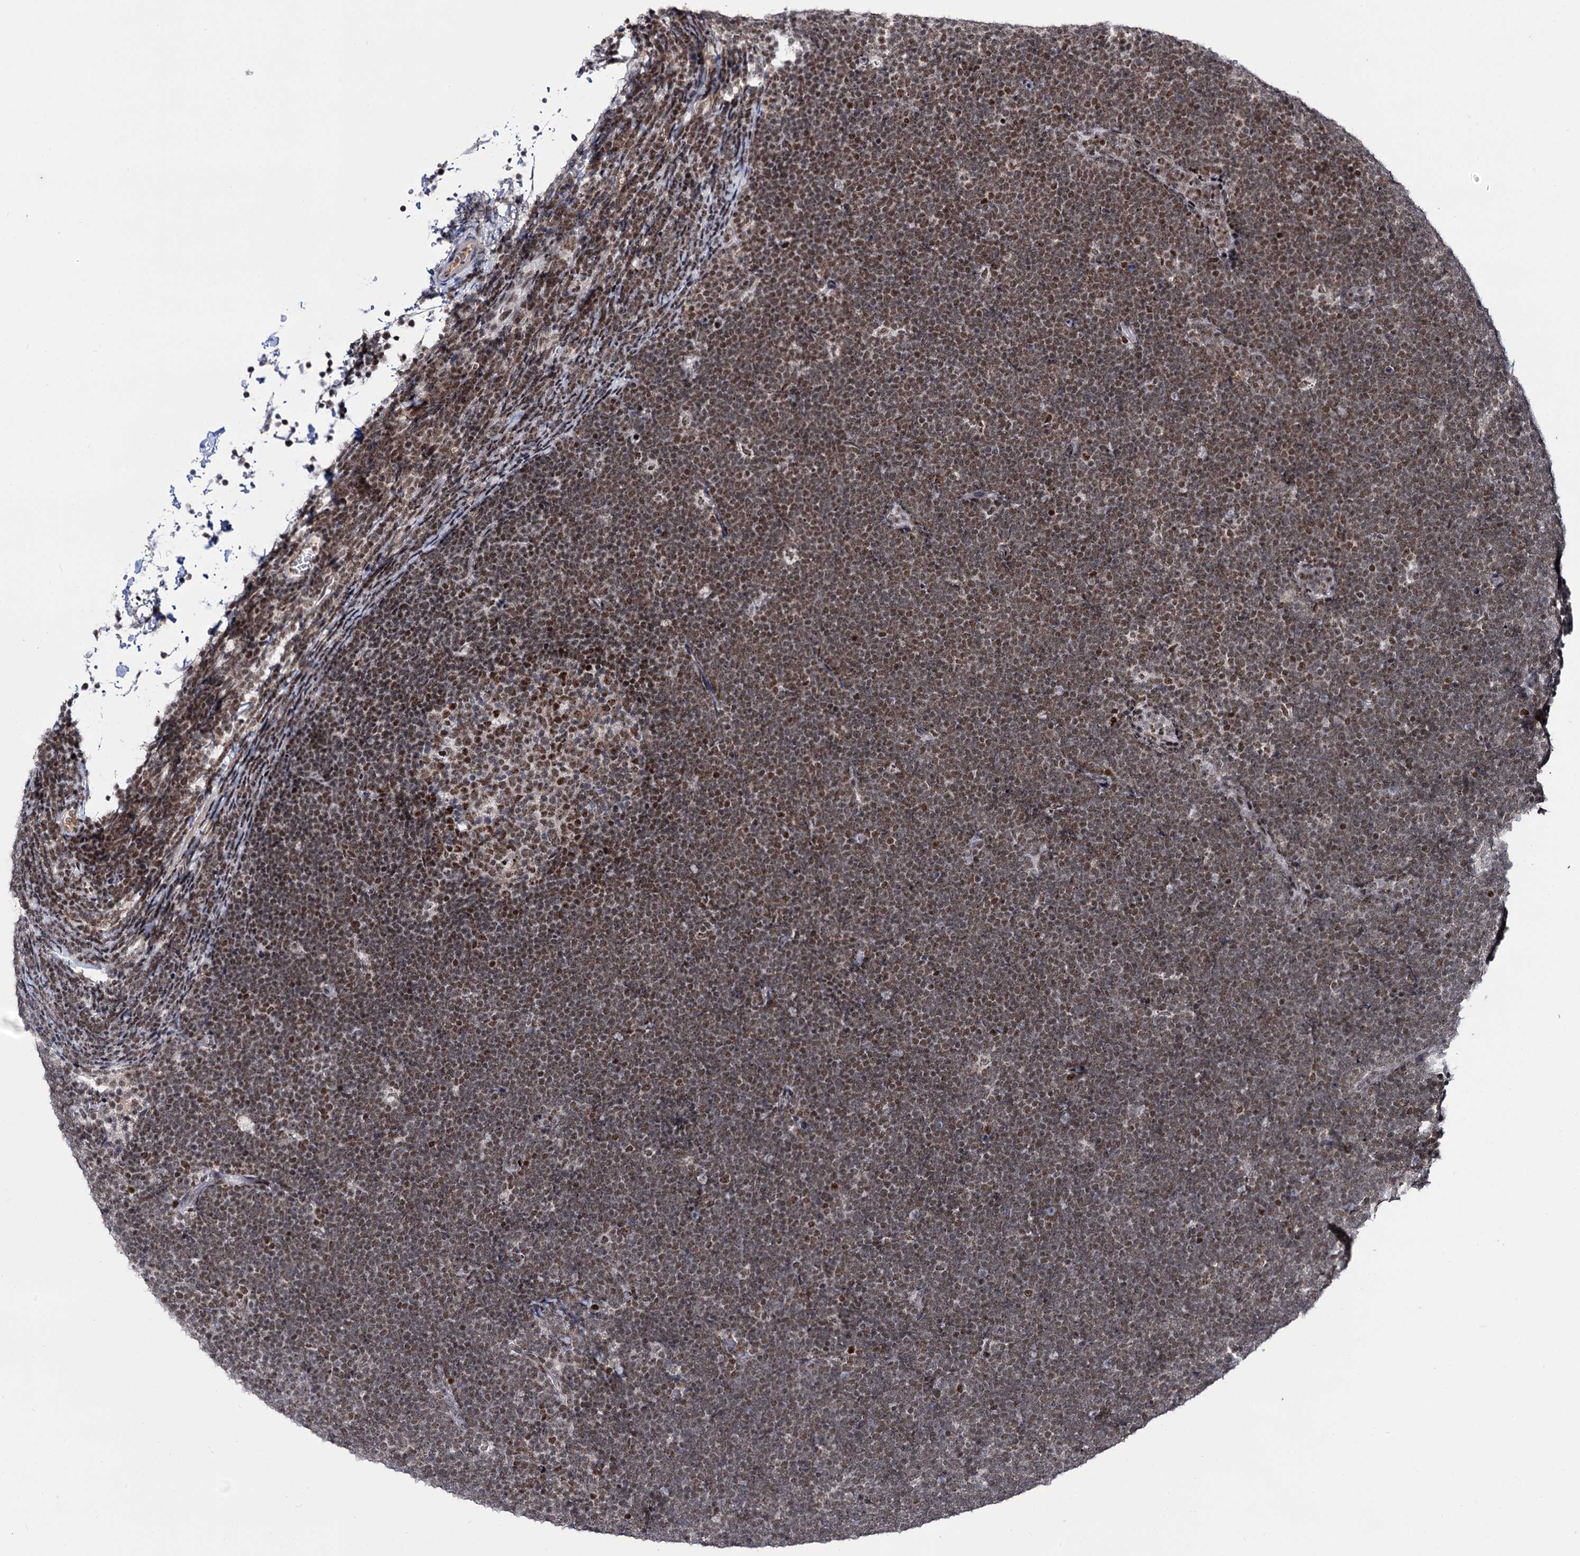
{"staining": {"intensity": "moderate", "quantity": ">75%", "location": "cytoplasmic/membranous,nuclear"}, "tissue": "lymphoma", "cell_type": "Tumor cells", "image_type": "cancer", "snomed": [{"axis": "morphology", "description": "Malignant lymphoma, non-Hodgkin's type, High grade"}, {"axis": "topography", "description": "Lymph node"}], "caption": "Immunohistochemistry (IHC) photomicrograph of lymphoma stained for a protein (brown), which reveals medium levels of moderate cytoplasmic/membranous and nuclear staining in approximately >75% of tumor cells.", "gene": "SMCHD1", "patient": {"sex": "male", "age": 13}}